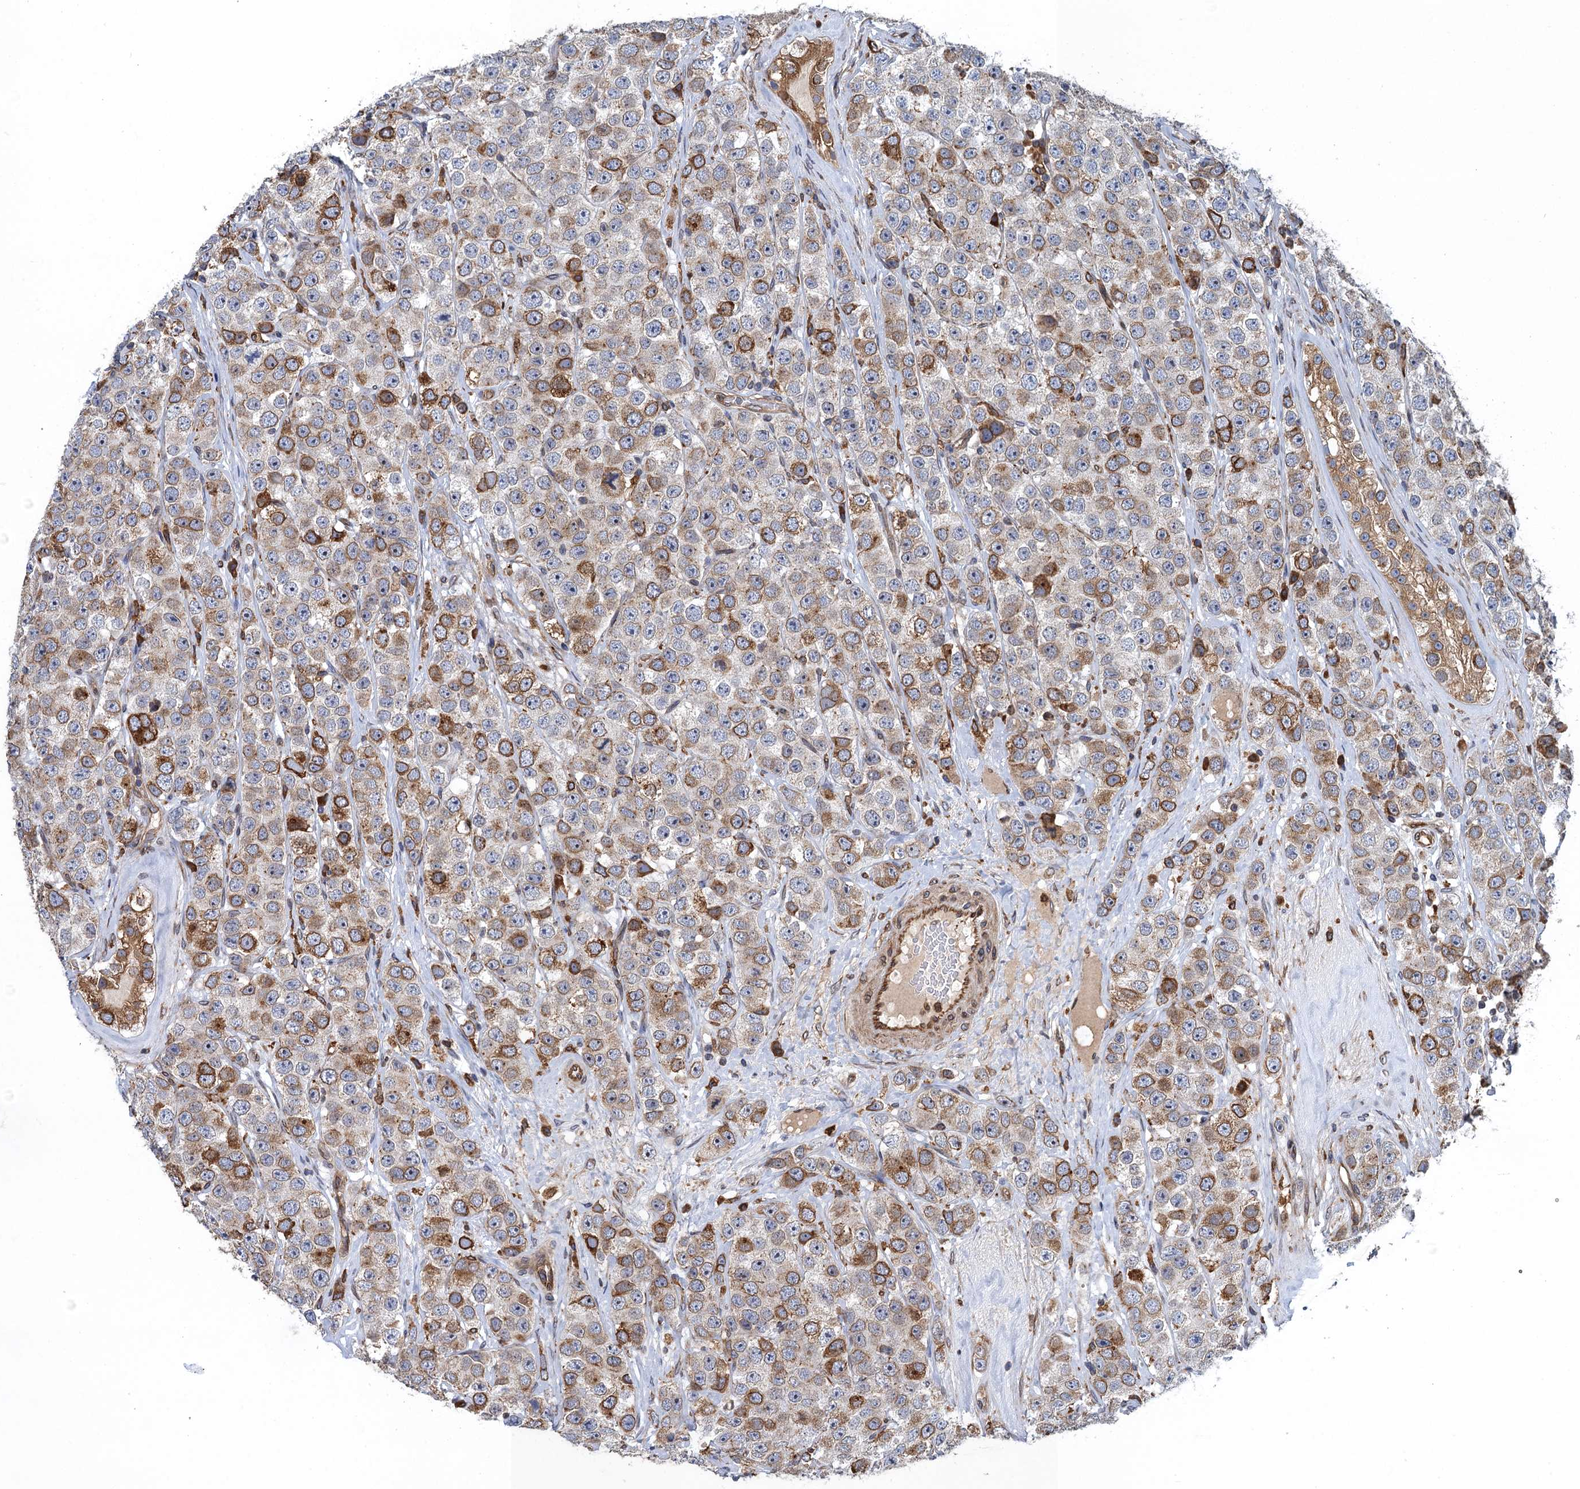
{"staining": {"intensity": "moderate", "quantity": "<25%", "location": "cytoplasmic/membranous"}, "tissue": "testis cancer", "cell_type": "Tumor cells", "image_type": "cancer", "snomed": [{"axis": "morphology", "description": "Seminoma, NOS"}, {"axis": "topography", "description": "Testis"}], "caption": "Testis seminoma stained with DAB IHC demonstrates low levels of moderate cytoplasmic/membranous staining in about <25% of tumor cells.", "gene": "ARMC5", "patient": {"sex": "male", "age": 28}}